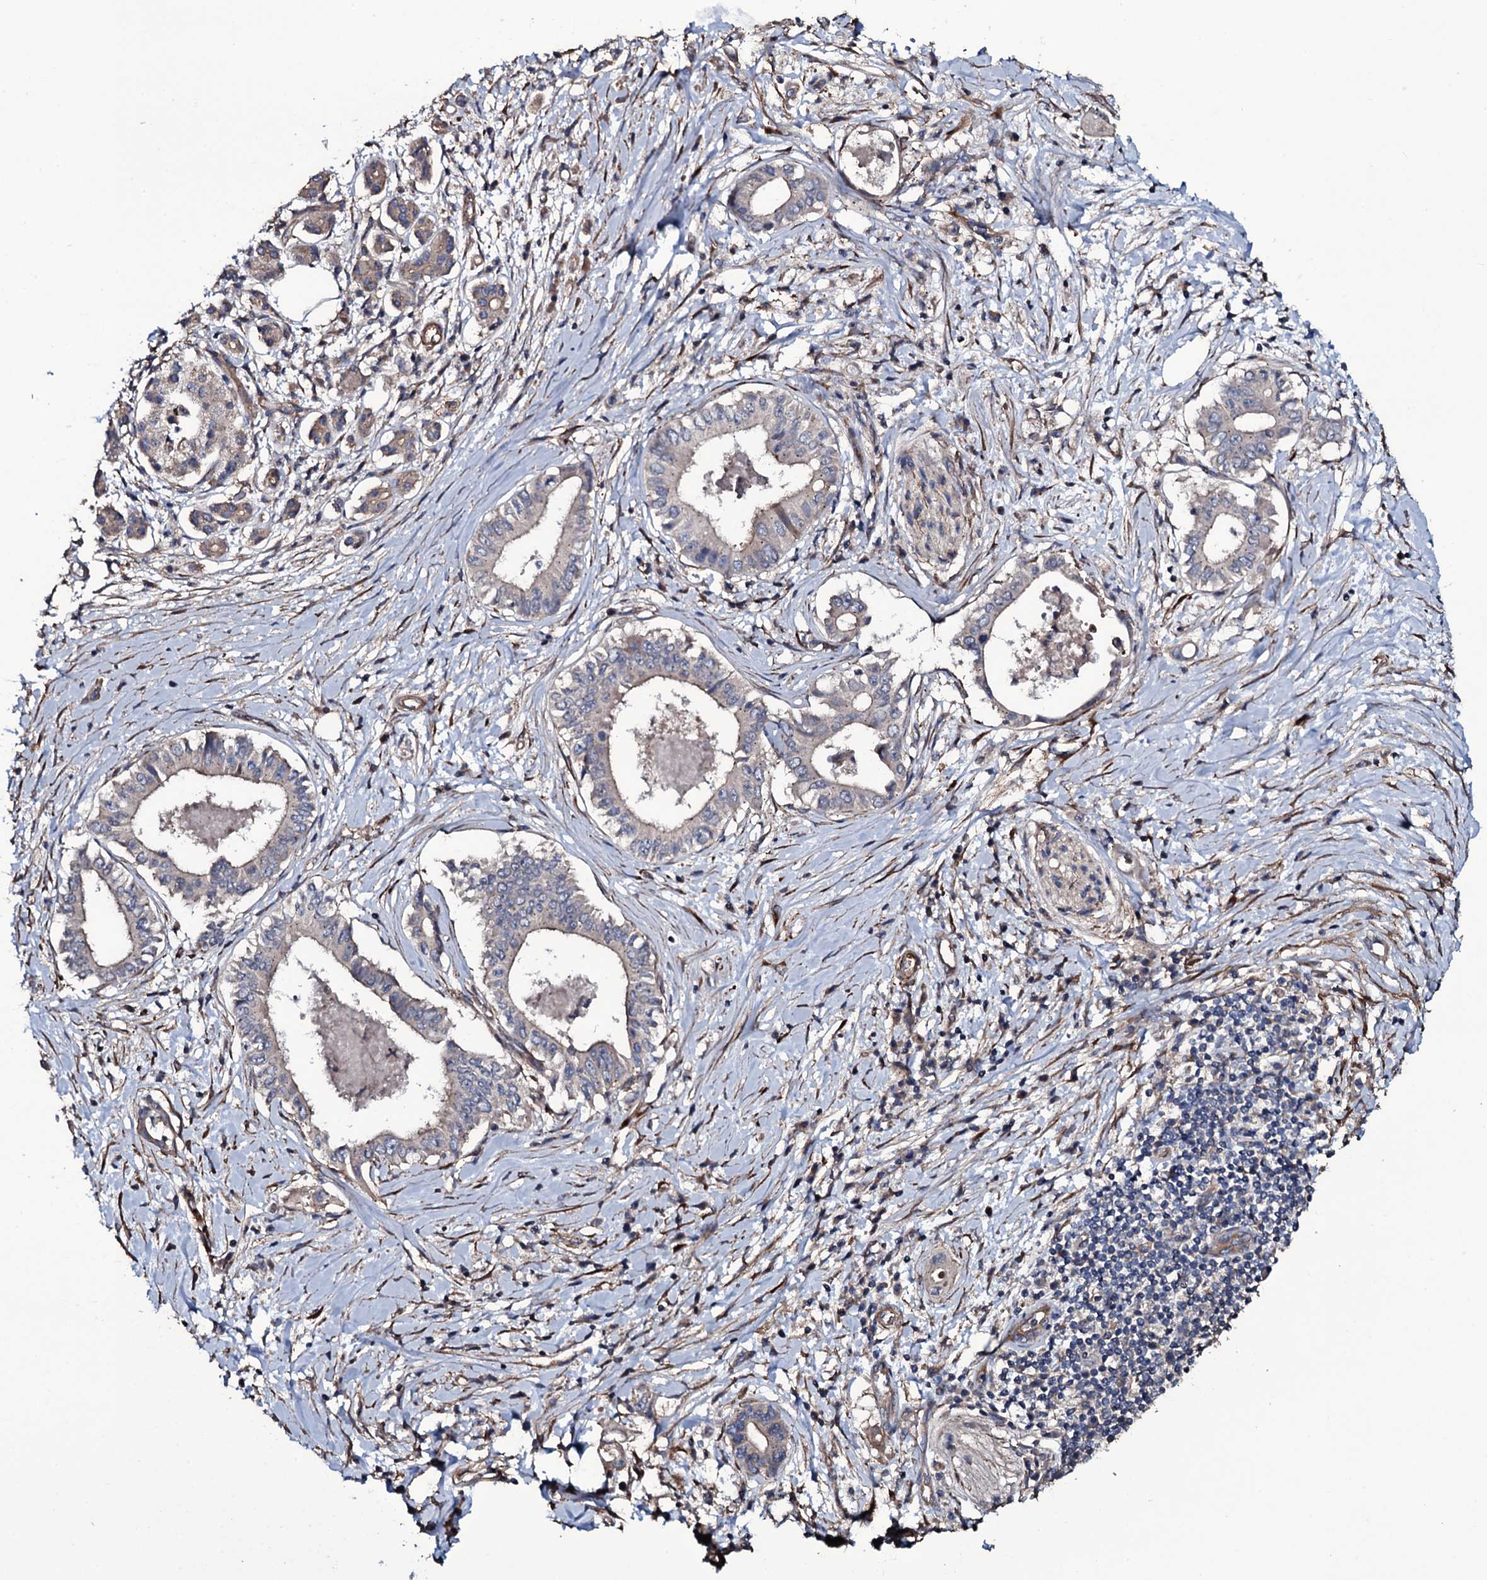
{"staining": {"intensity": "weak", "quantity": "25%-75%", "location": "cytoplasmic/membranous"}, "tissue": "pancreatic cancer", "cell_type": "Tumor cells", "image_type": "cancer", "snomed": [{"axis": "morphology", "description": "Adenocarcinoma, NOS"}, {"axis": "topography", "description": "Pancreas"}], "caption": "Immunohistochemical staining of human pancreatic cancer demonstrates weak cytoplasmic/membranous protein expression in approximately 25%-75% of tumor cells. The staining was performed using DAB (3,3'-diaminobenzidine), with brown indicating positive protein expression. Nuclei are stained blue with hematoxylin.", "gene": "WIPF3", "patient": {"sex": "female", "age": 77}}